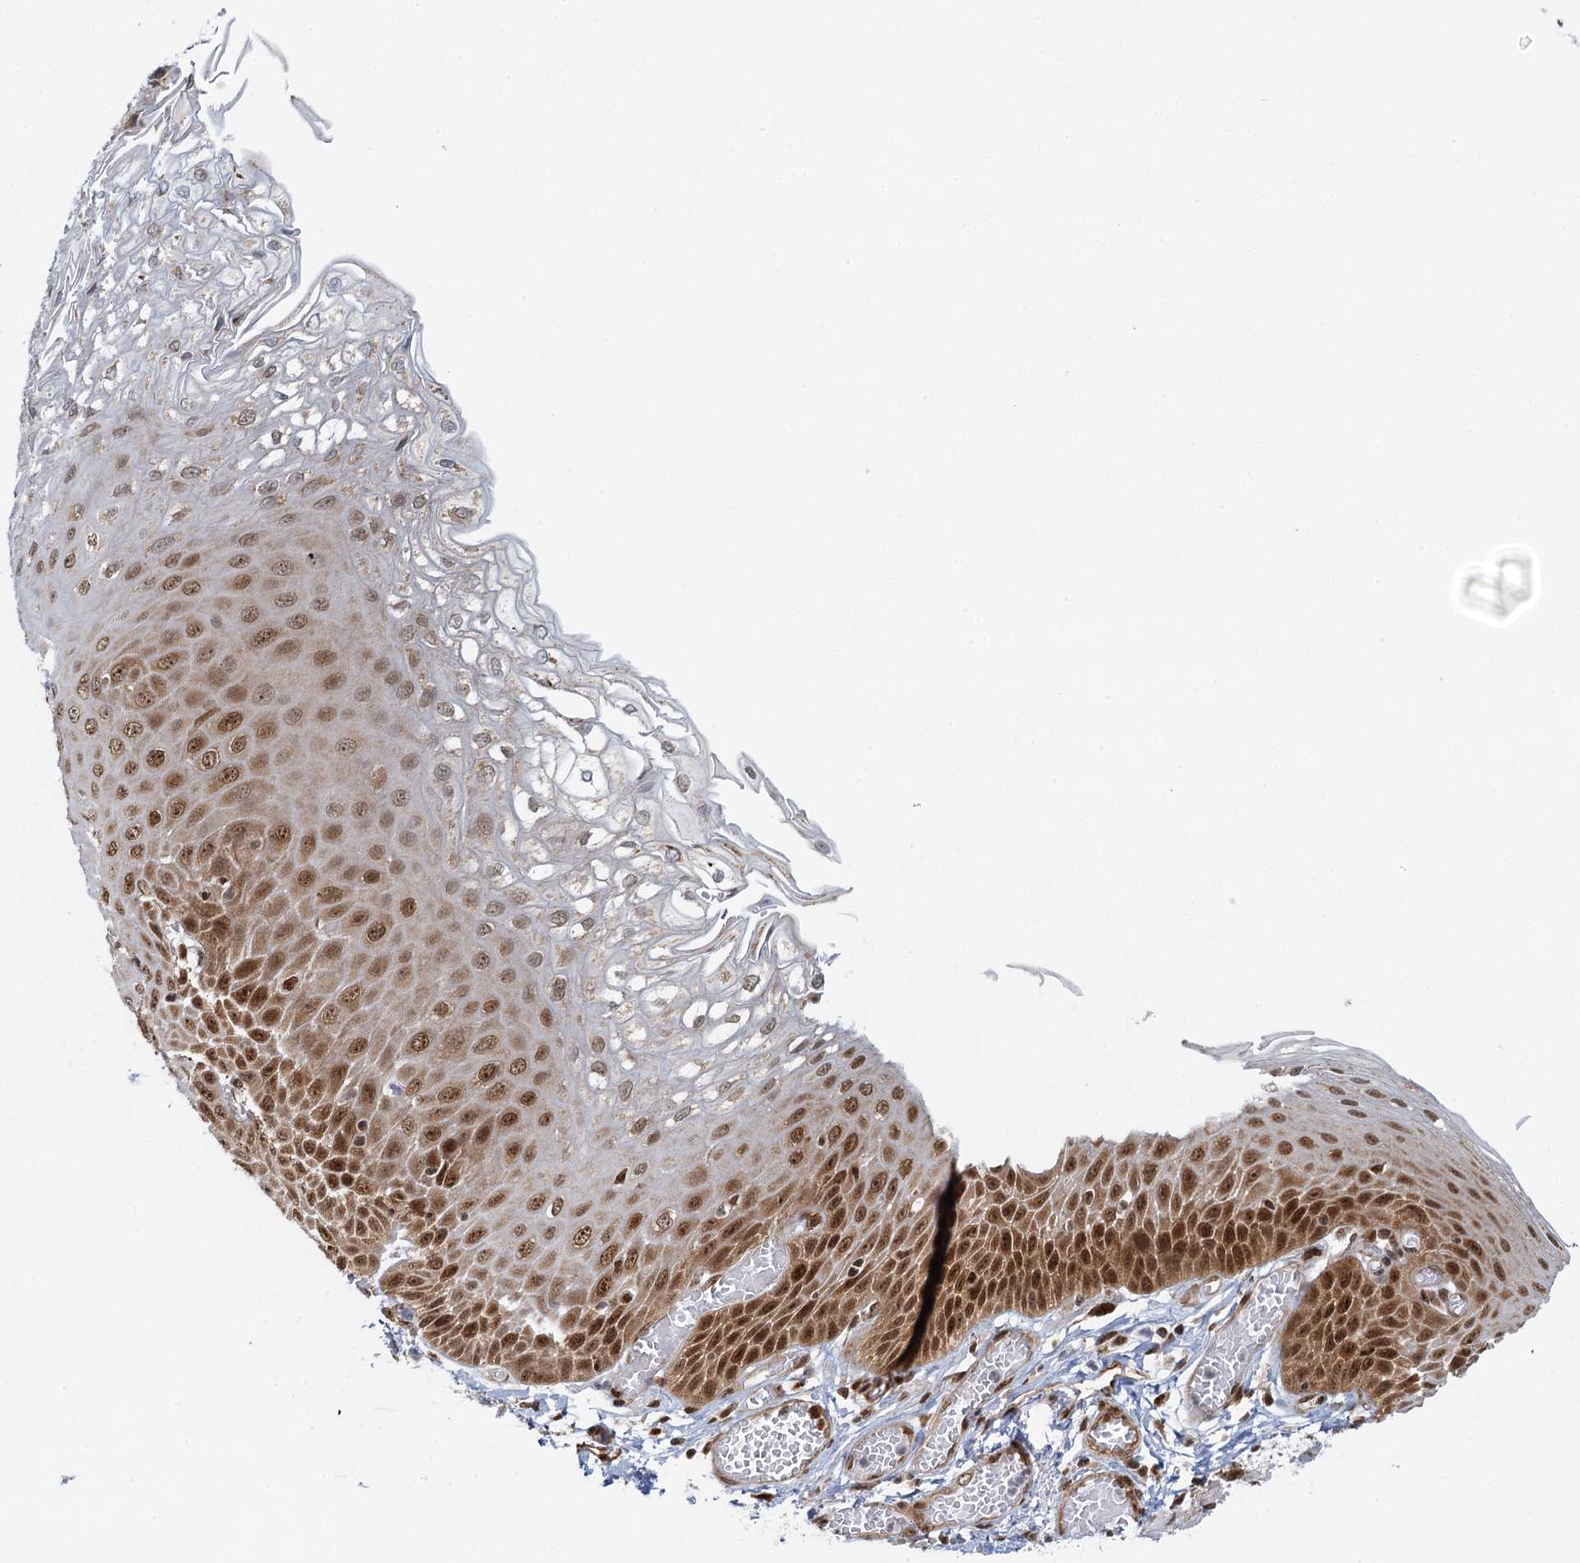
{"staining": {"intensity": "strong", "quantity": ">75%", "location": "nuclear"}, "tissue": "esophagus", "cell_type": "Squamous epithelial cells", "image_type": "normal", "snomed": [{"axis": "morphology", "description": "Normal tissue, NOS"}, {"axis": "topography", "description": "Esophagus"}], "caption": "IHC micrograph of unremarkable human esophagus stained for a protein (brown), which shows high levels of strong nuclear expression in about >75% of squamous epithelial cells.", "gene": "GPATCH11", "patient": {"sex": "male", "age": 81}}